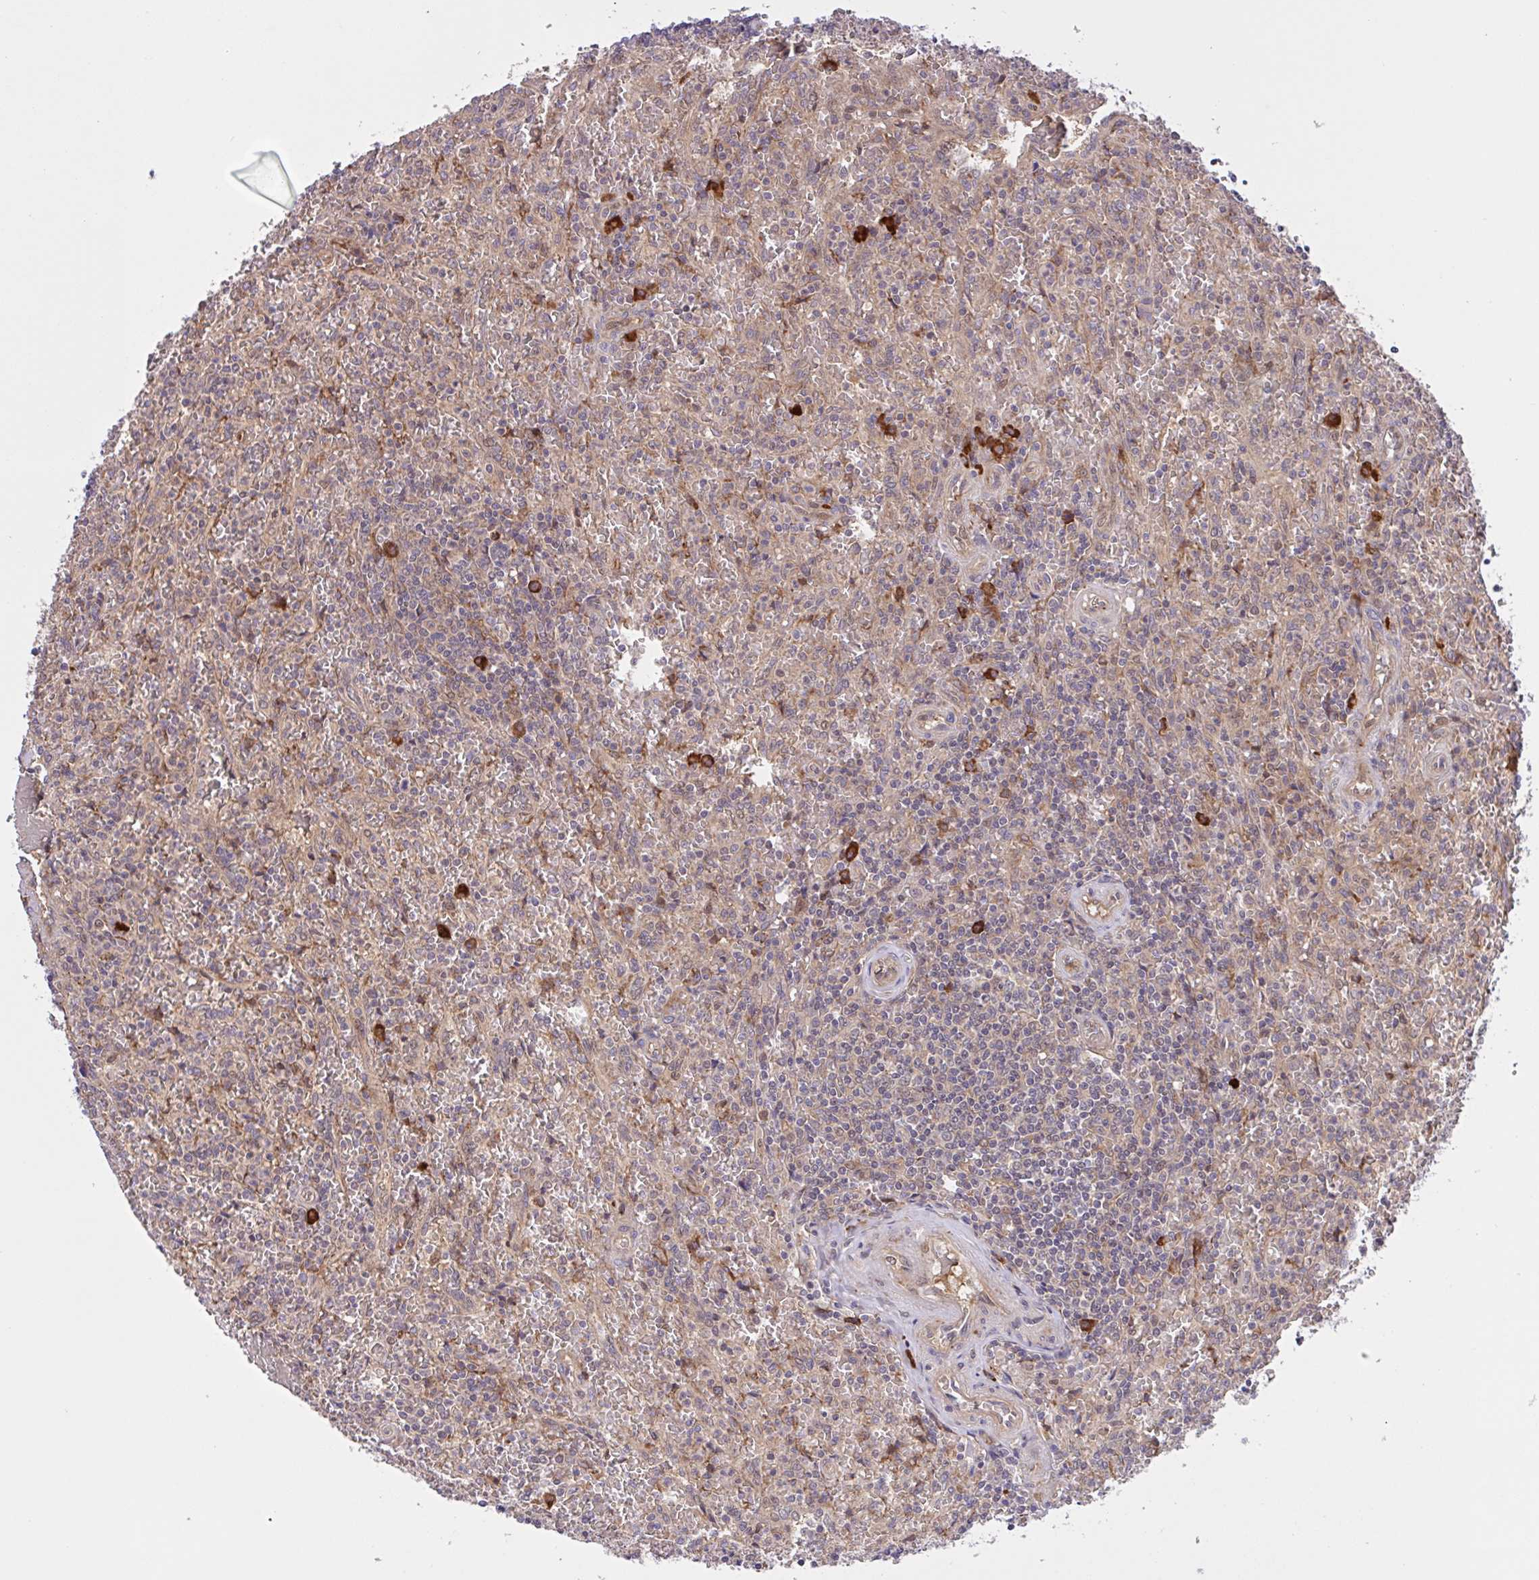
{"staining": {"intensity": "negative", "quantity": "none", "location": "none"}, "tissue": "lymphoma", "cell_type": "Tumor cells", "image_type": "cancer", "snomed": [{"axis": "morphology", "description": "Malignant lymphoma, non-Hodgkin's type, Low grade"}, {"axis": "topography", "description": "Spleen"}], "caption": "Tumor cells are negative for brown protein staining in lymphoma. (DAB immunohistochemistry visualized using brightfield microscopy, high magnification).", "gene": "INTS10", "patient": {"sex": "female", "age": 64}}